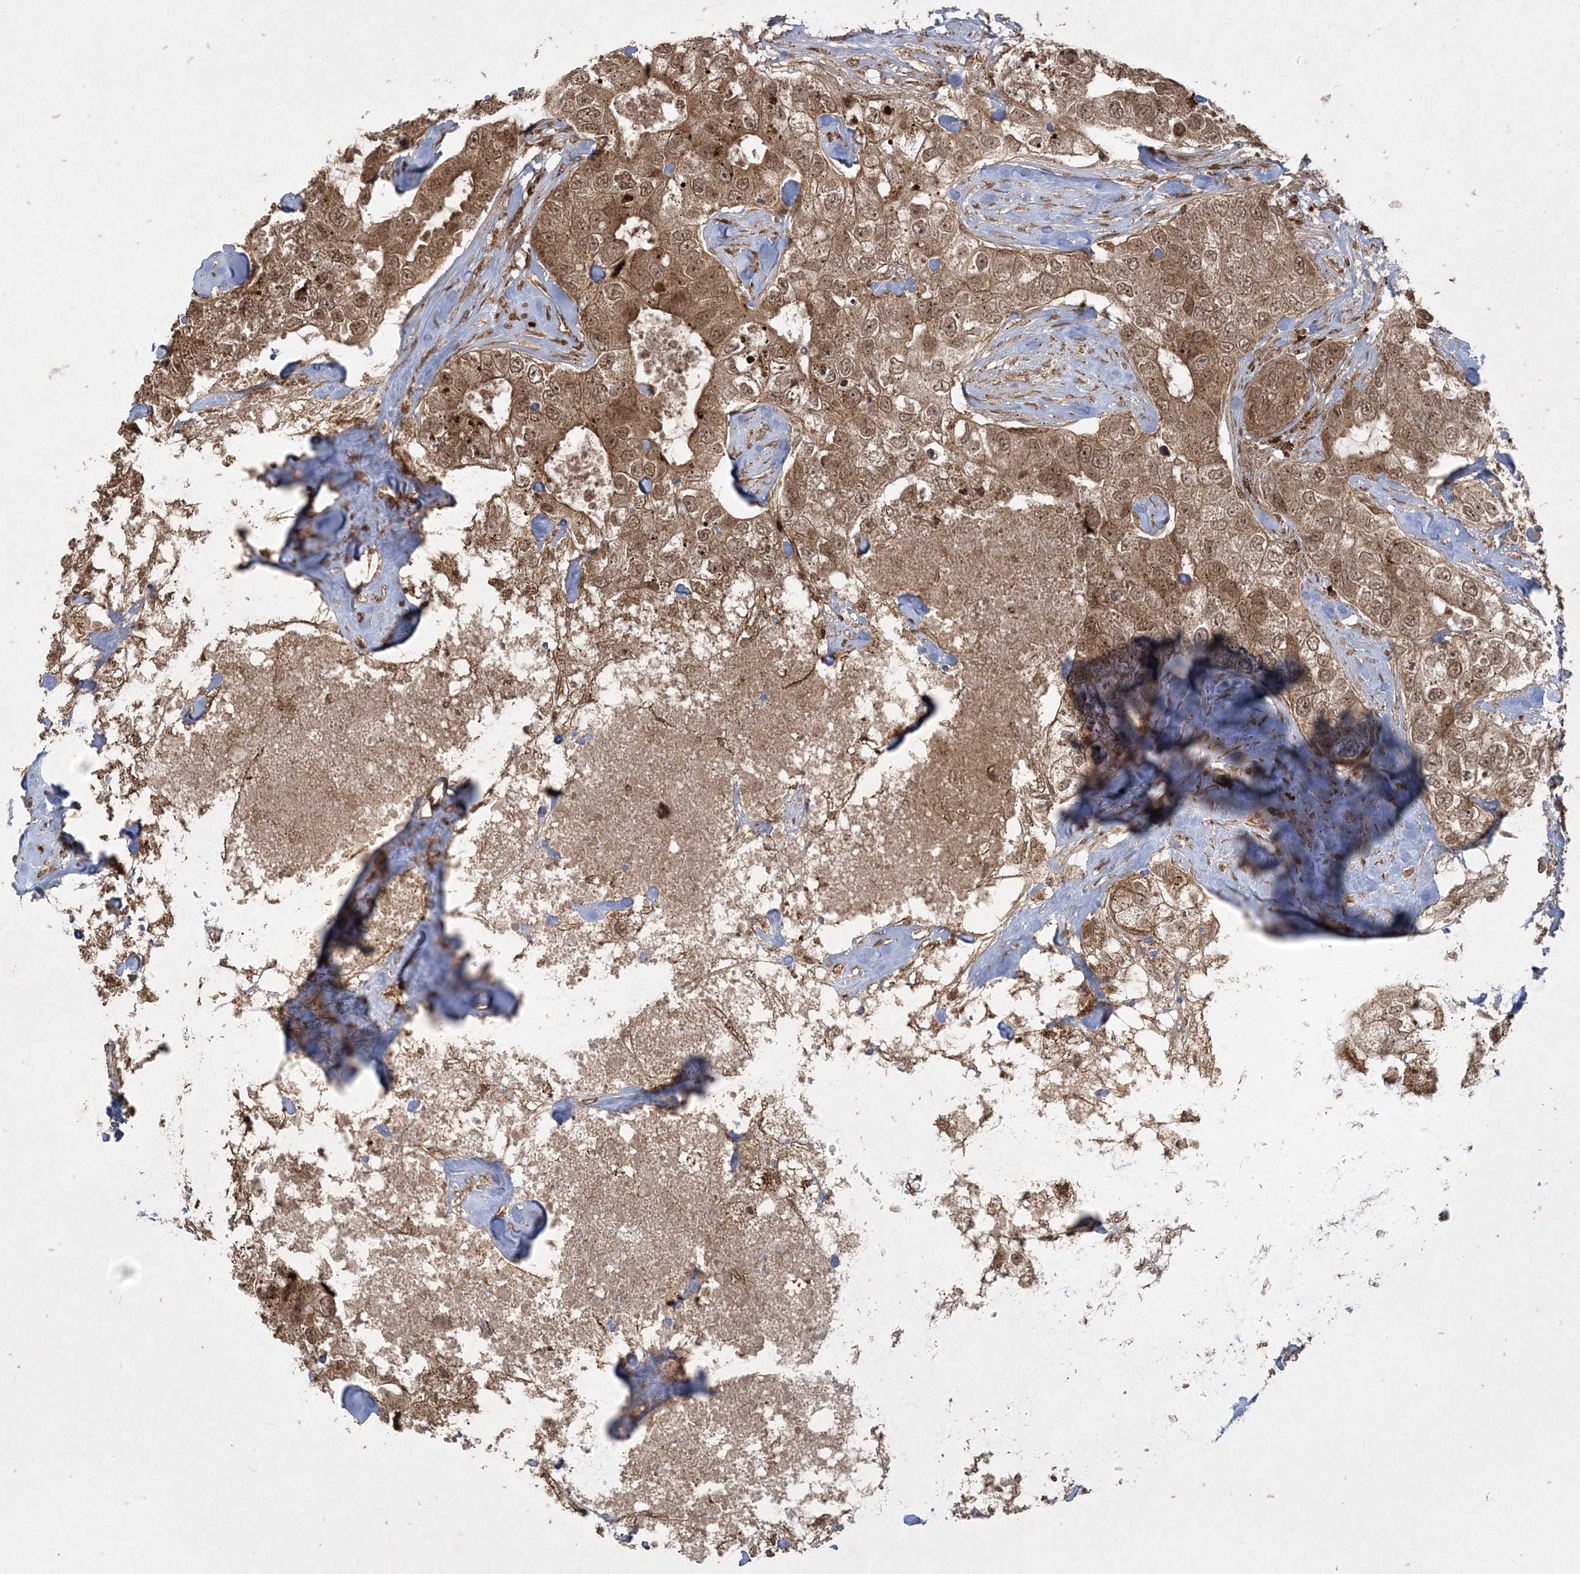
{"staining": {"intensity": "moderate", "quantity": ">75%", "location": "cytoplasmic/membranous,nuclear"}, "tissue": "breast cancer", "cell_type": "Tumor cells", "image_type": "cancer", "snomed": [{"axis": "morphology", "description": "Duct carcinoma"}, {"axis": "topography", "description": "Breast"}], "caption": "Protein staining of breast cancer tissue shows moderate cytoplasmic/membranous and nuclear staining in approximately >75% of tumor cells.", "gene": "RRAS", "patient": {"sex": "female", "age": 62}}